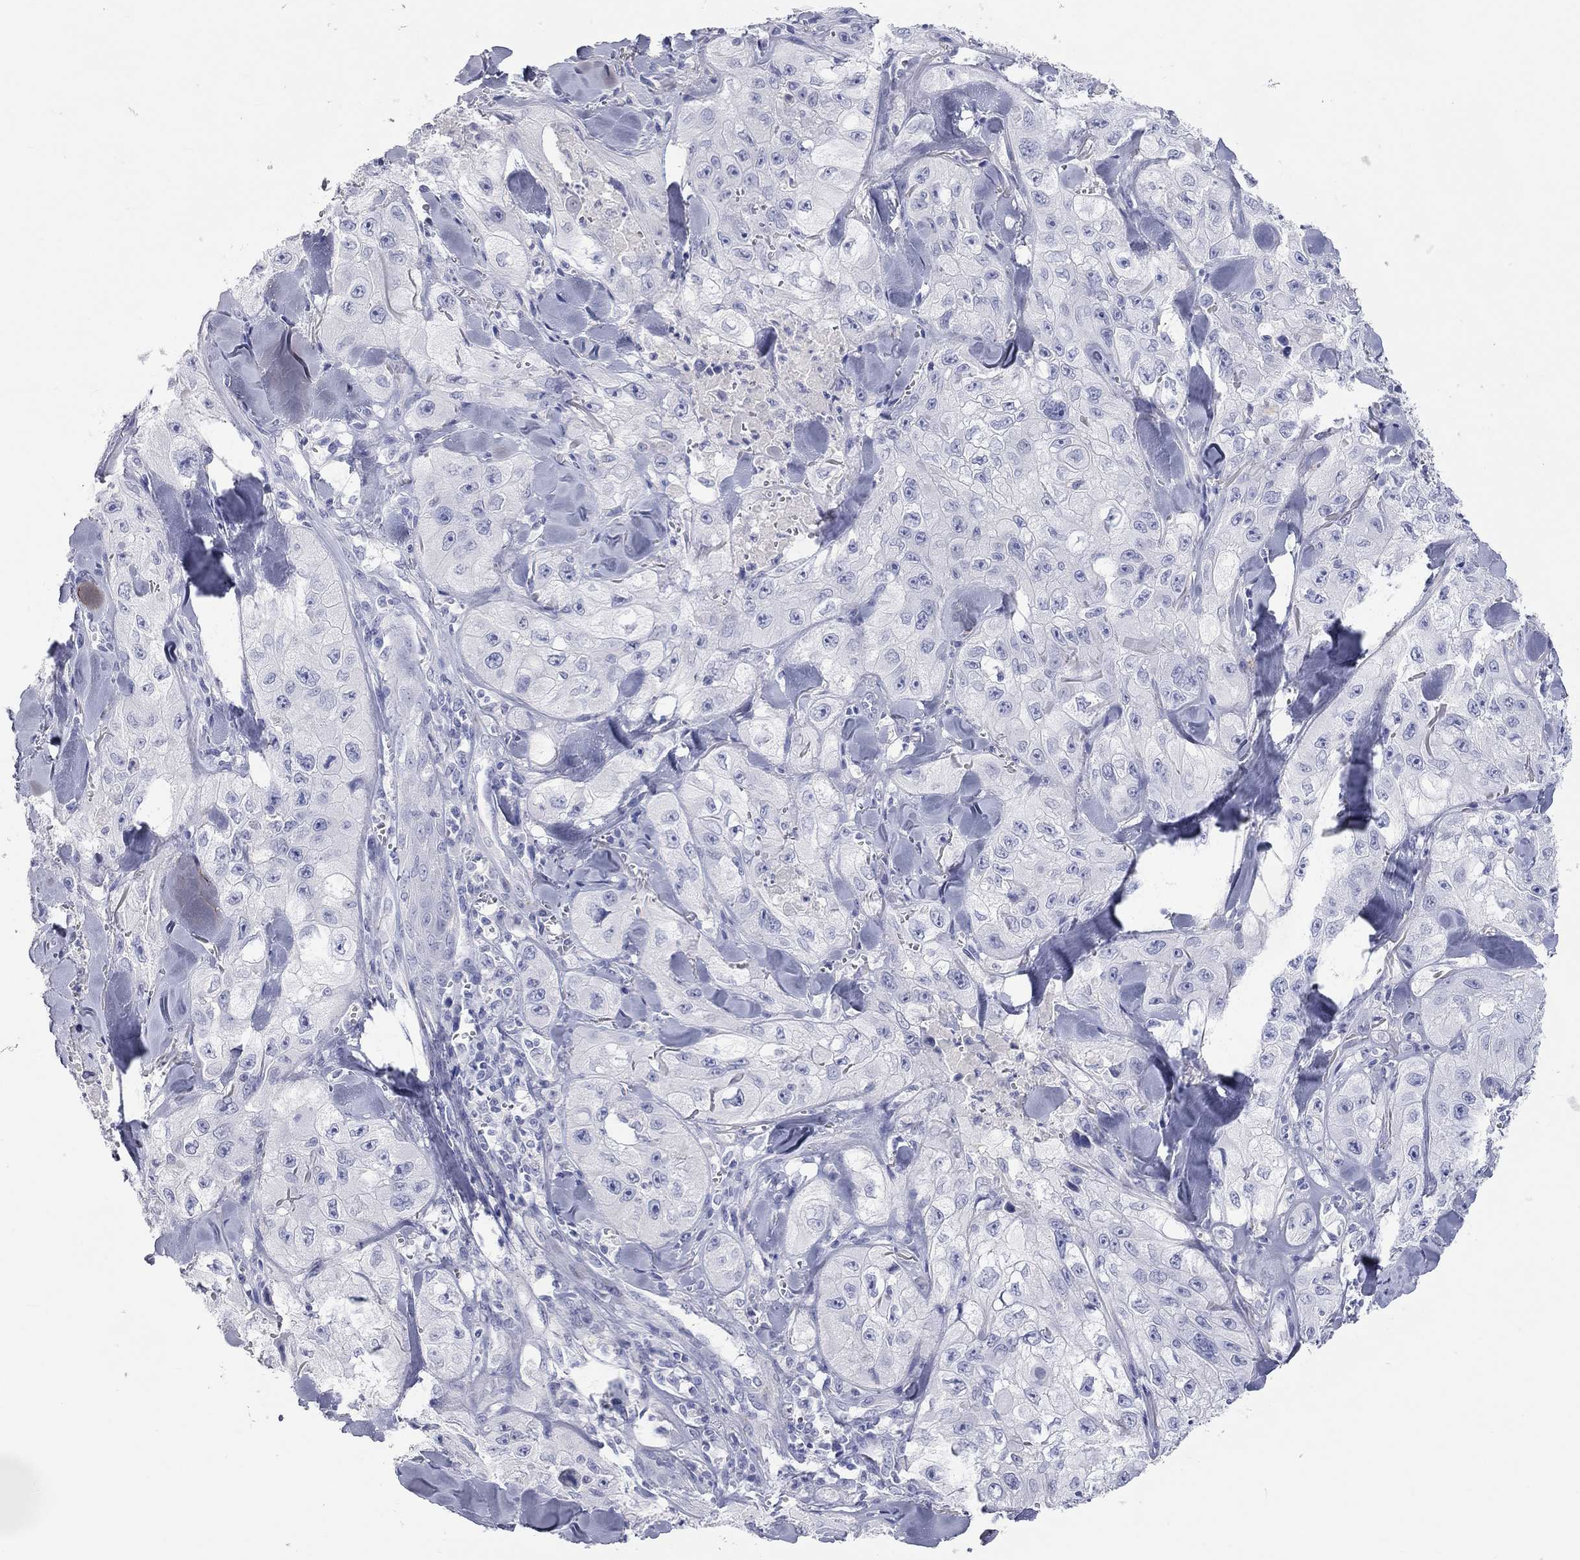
{"staining": {"intensity": "negative", "quantity": "none", "location": "none"}, "tissue": "skin cancer", "cell_type": "Tumor cells", "image_type": "cancer", "snomed": [{"axis": "morphology", "description": "Squamous cell carcinoma, NOS"}, {"axis": "topography", "description": "Skin"}, {"axis": "topography", "description": "Subcutis"}], "caption": "DAB immunohistochemical staining of skin cancer shows no significant staining in tumor cells.", "gene": "PCDHGC5", "patient": {"sex": "male", "age": 73}}